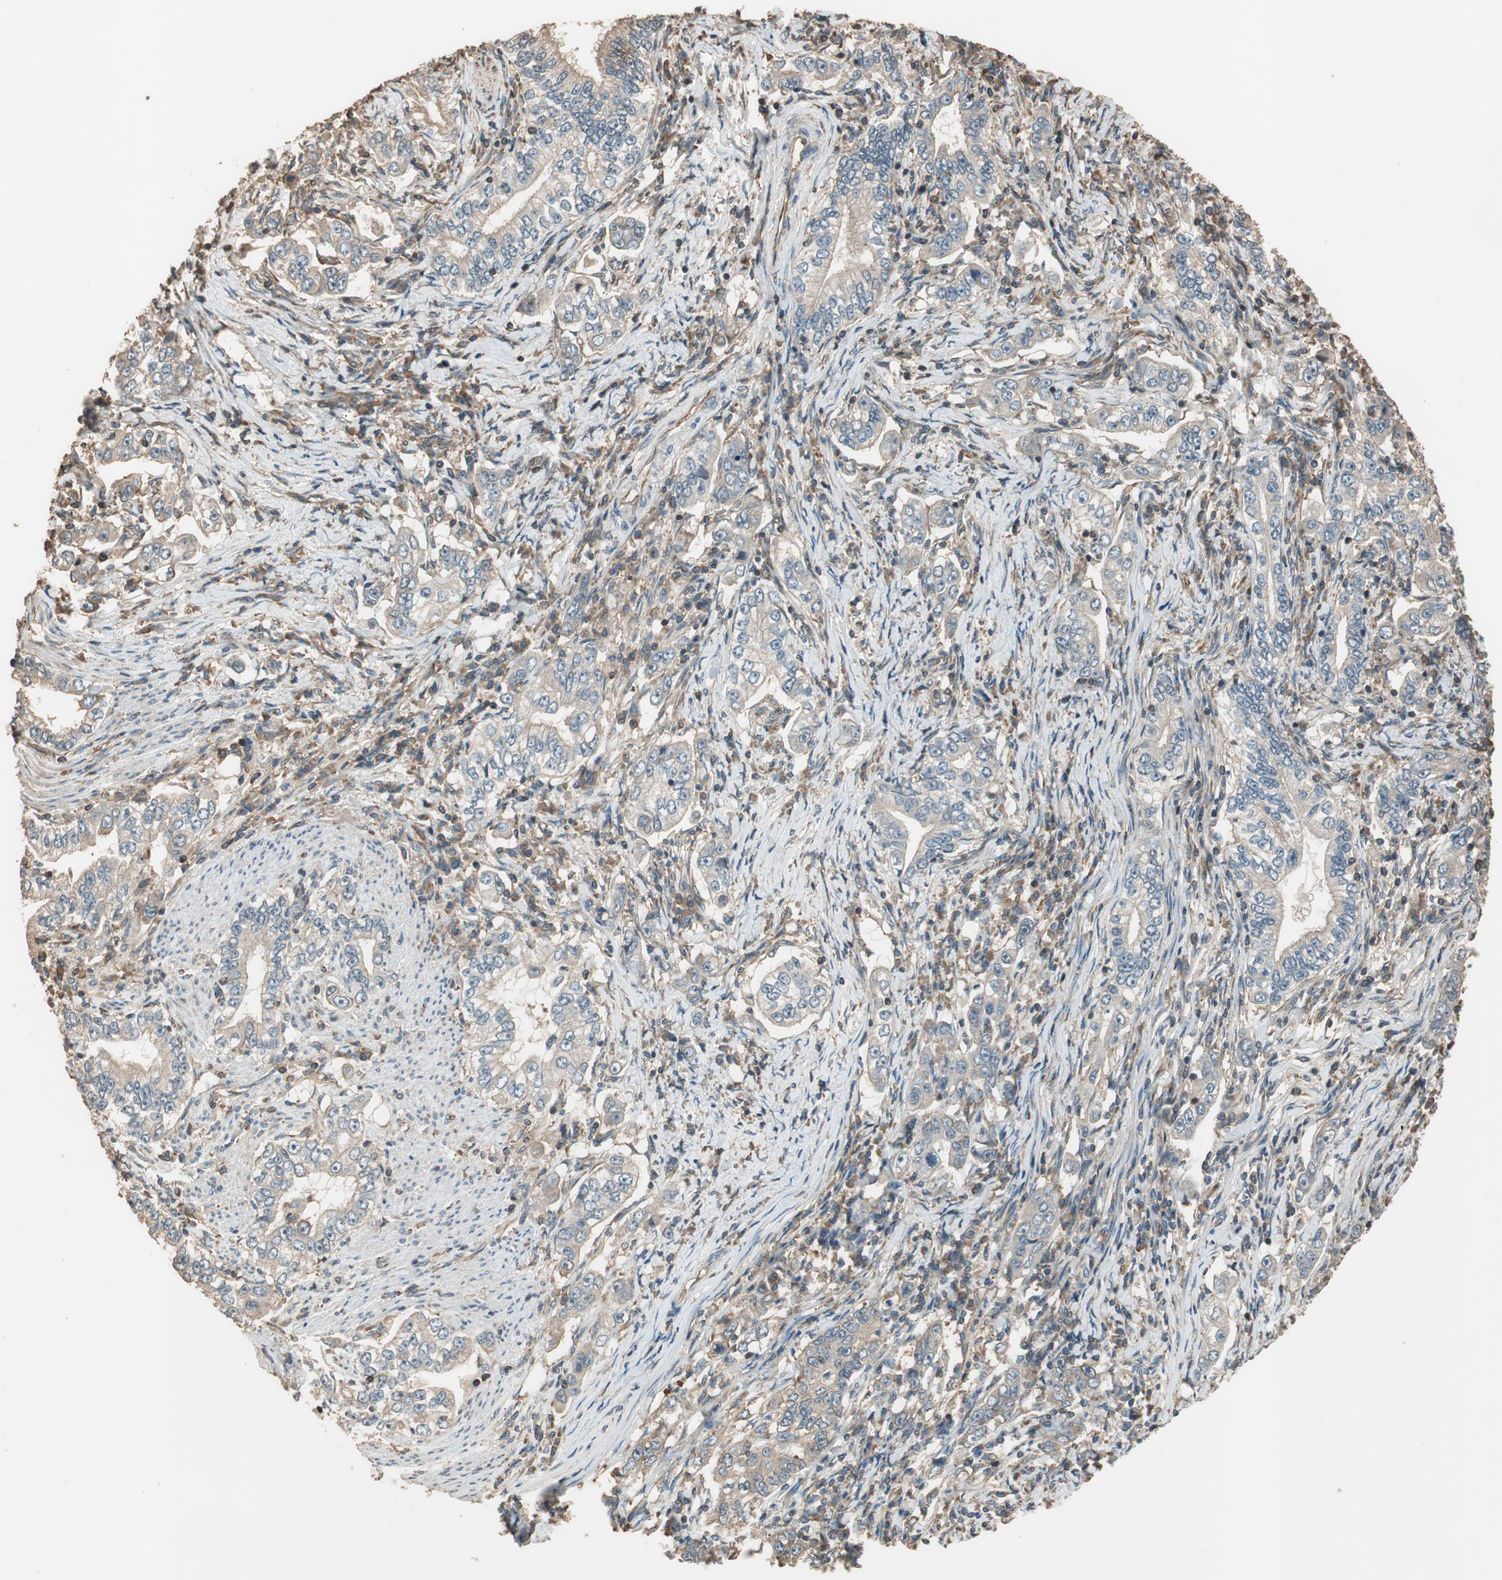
{"staining": {"intensity": "weak", "quantity": "25%-75%", "location": "cytoplasmic/membranous"}, "tissue": "stomach cancer", "cell_type": "Tumor cells", "image_type": "cancer", "snomed": [{"axis": "morphology", "description": "Adenocarcinoma, NOS"}, {"axis": "topography", "description": "Stomach, lower"}], "caption": "The image exhibits a brown stain indicating the presence of a protein in the cytoplasmic/membranous of tumor cells in stomach cancer. Using DAB (3,3'-diaminobenzidine) (brown) and hematoxylin (blue) stains, captured at high magnification using brightfield microscopy.", "gene": "MST1R", "patient": {"sex": "female", "age": 72}}